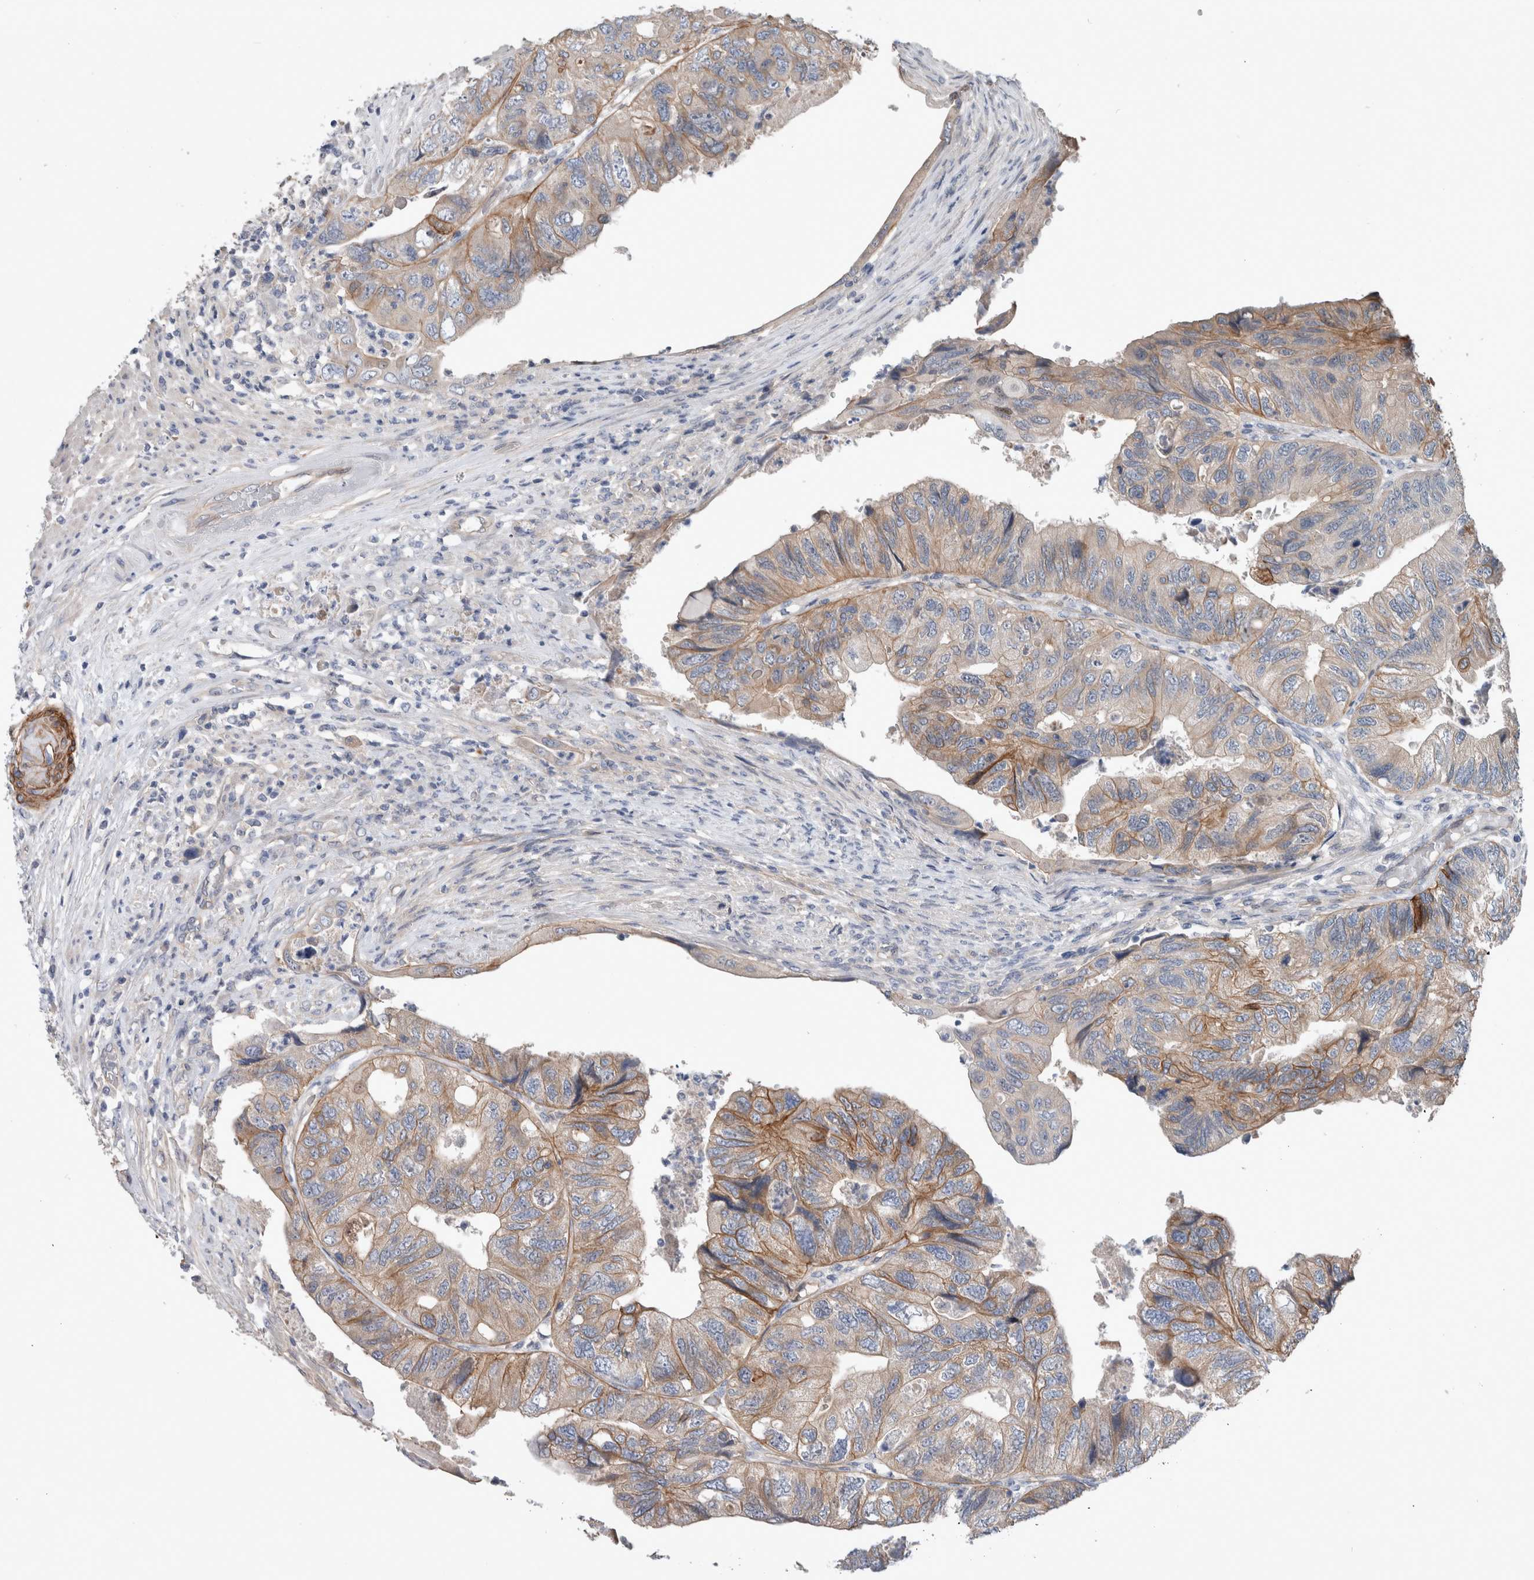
{"staining": {"intensity": "moderate", "quantity": "25%-75%", "location": "cytoplasmic/membranous"}, "tissue": "colorectal cancer", "cell_type": "Tumor cells", "image_type": "cancer", "snomed": [{"axis": "morphology", "description": "Adenocarcinoma, NOS"}, {"axis": "topography", "description": "Rectum"}], "caption": "Adenocarcinoma (colorectal) tissue reveals moderate cytoplasmic/membranous positivity in approximately 25%-75% of tumor cells, visualized by immunohistochemistry.", "gene": "BCAM", "patient": {"sex": "male", "age": 63}}